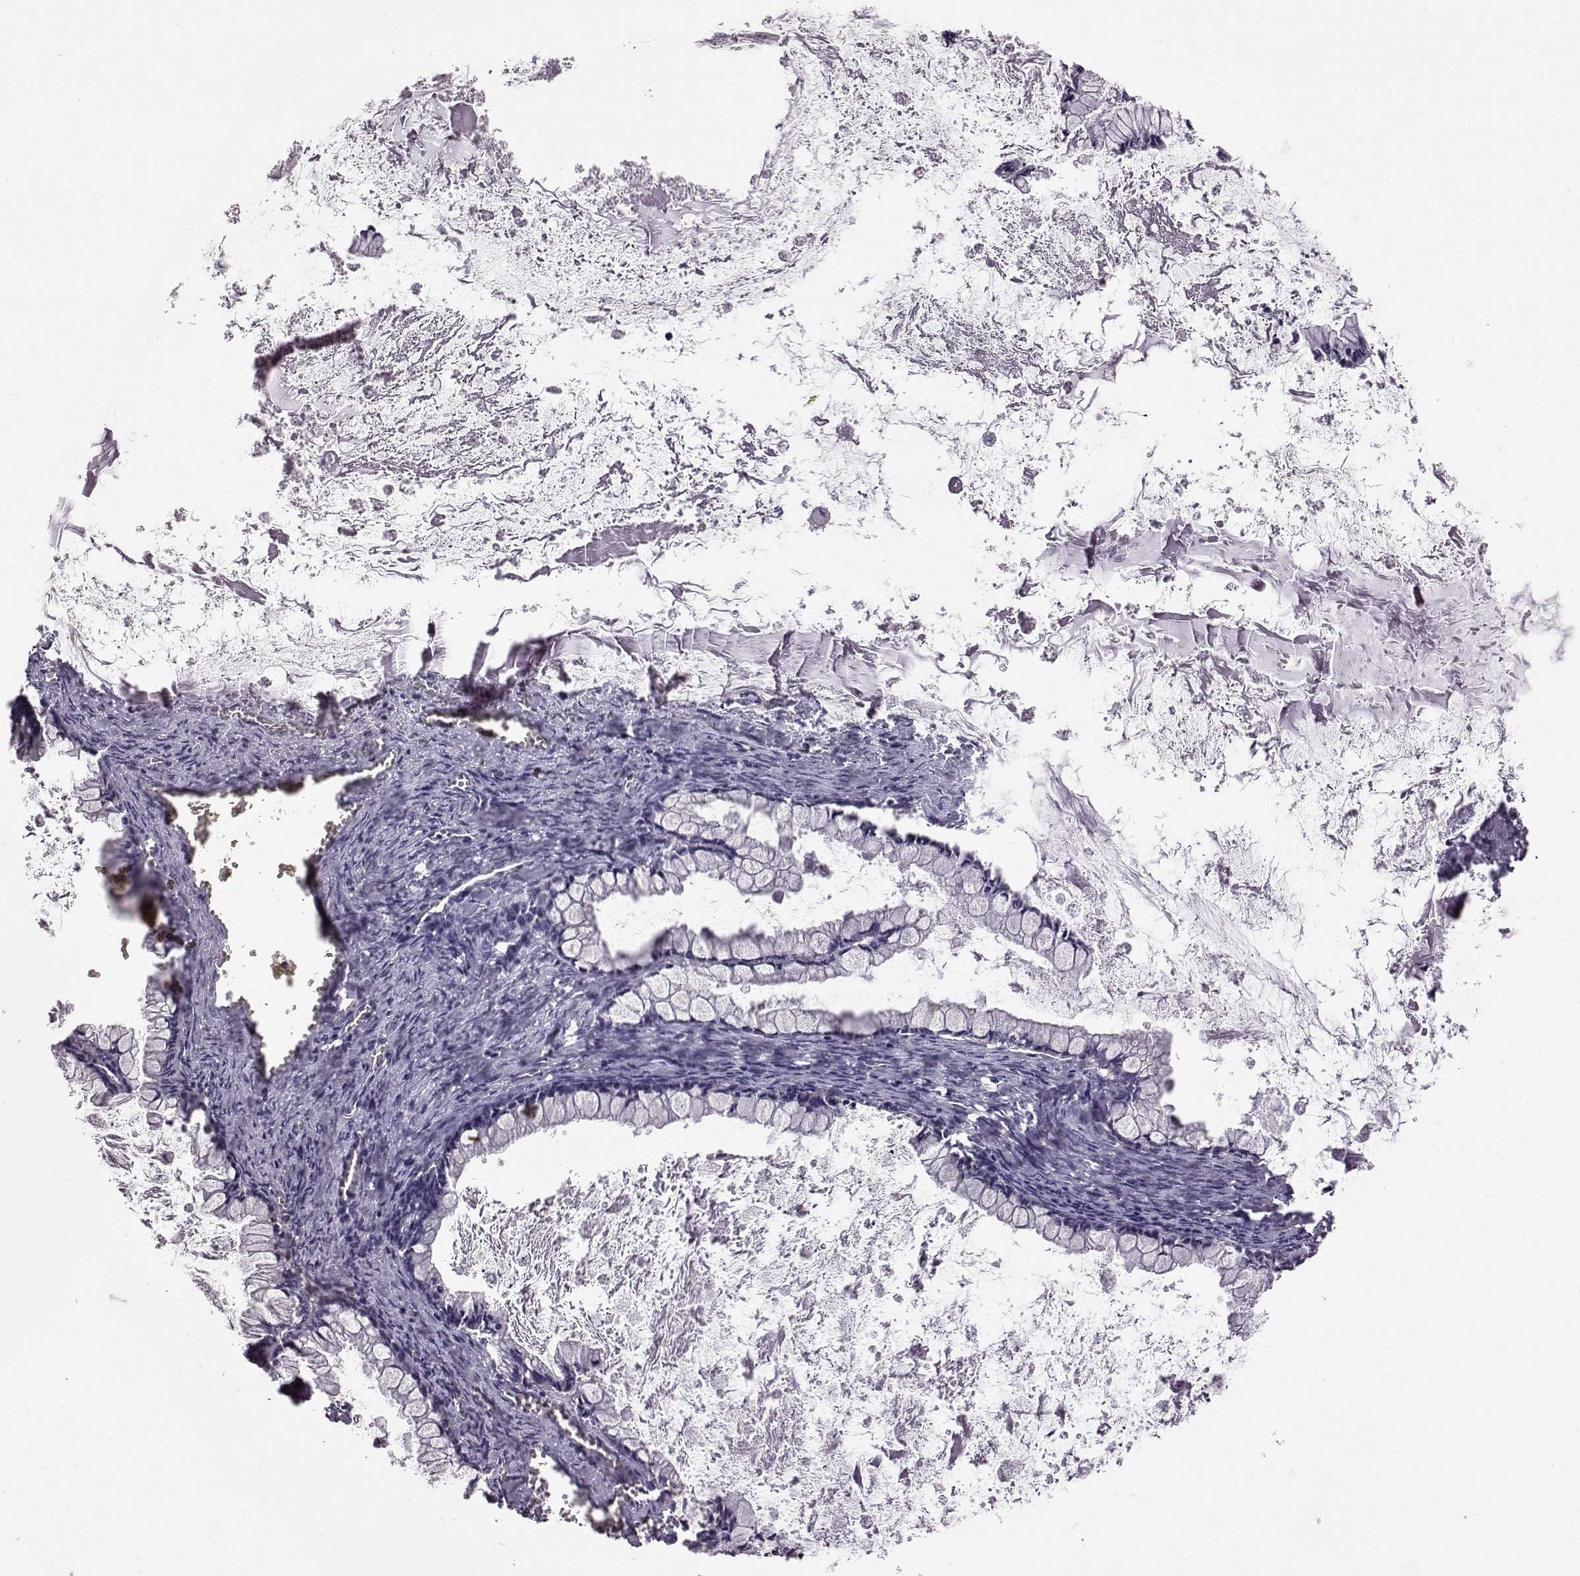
{"staining": {"intensity": "negative", "quantity": "none", "location": "none"}, "tissue": "ovarian cancer", "cell_type": "Tumor cells", "image_type": "cancer", "snomed": [{"axis": "morphology", "description": "Cystadenocarcinoma, mucinous, NOS"}, {"axis": "topography", "description": "Ovary"}], "caption": "This is a photomicrograph of immunohistochemistry (IHC) staining of ovarian cancer (mucinous cystadenocarcinoma), which shows no expression in tumor cells.", "gene": "ADGRG2", "patient": {"sex": "female", "age": 67}}